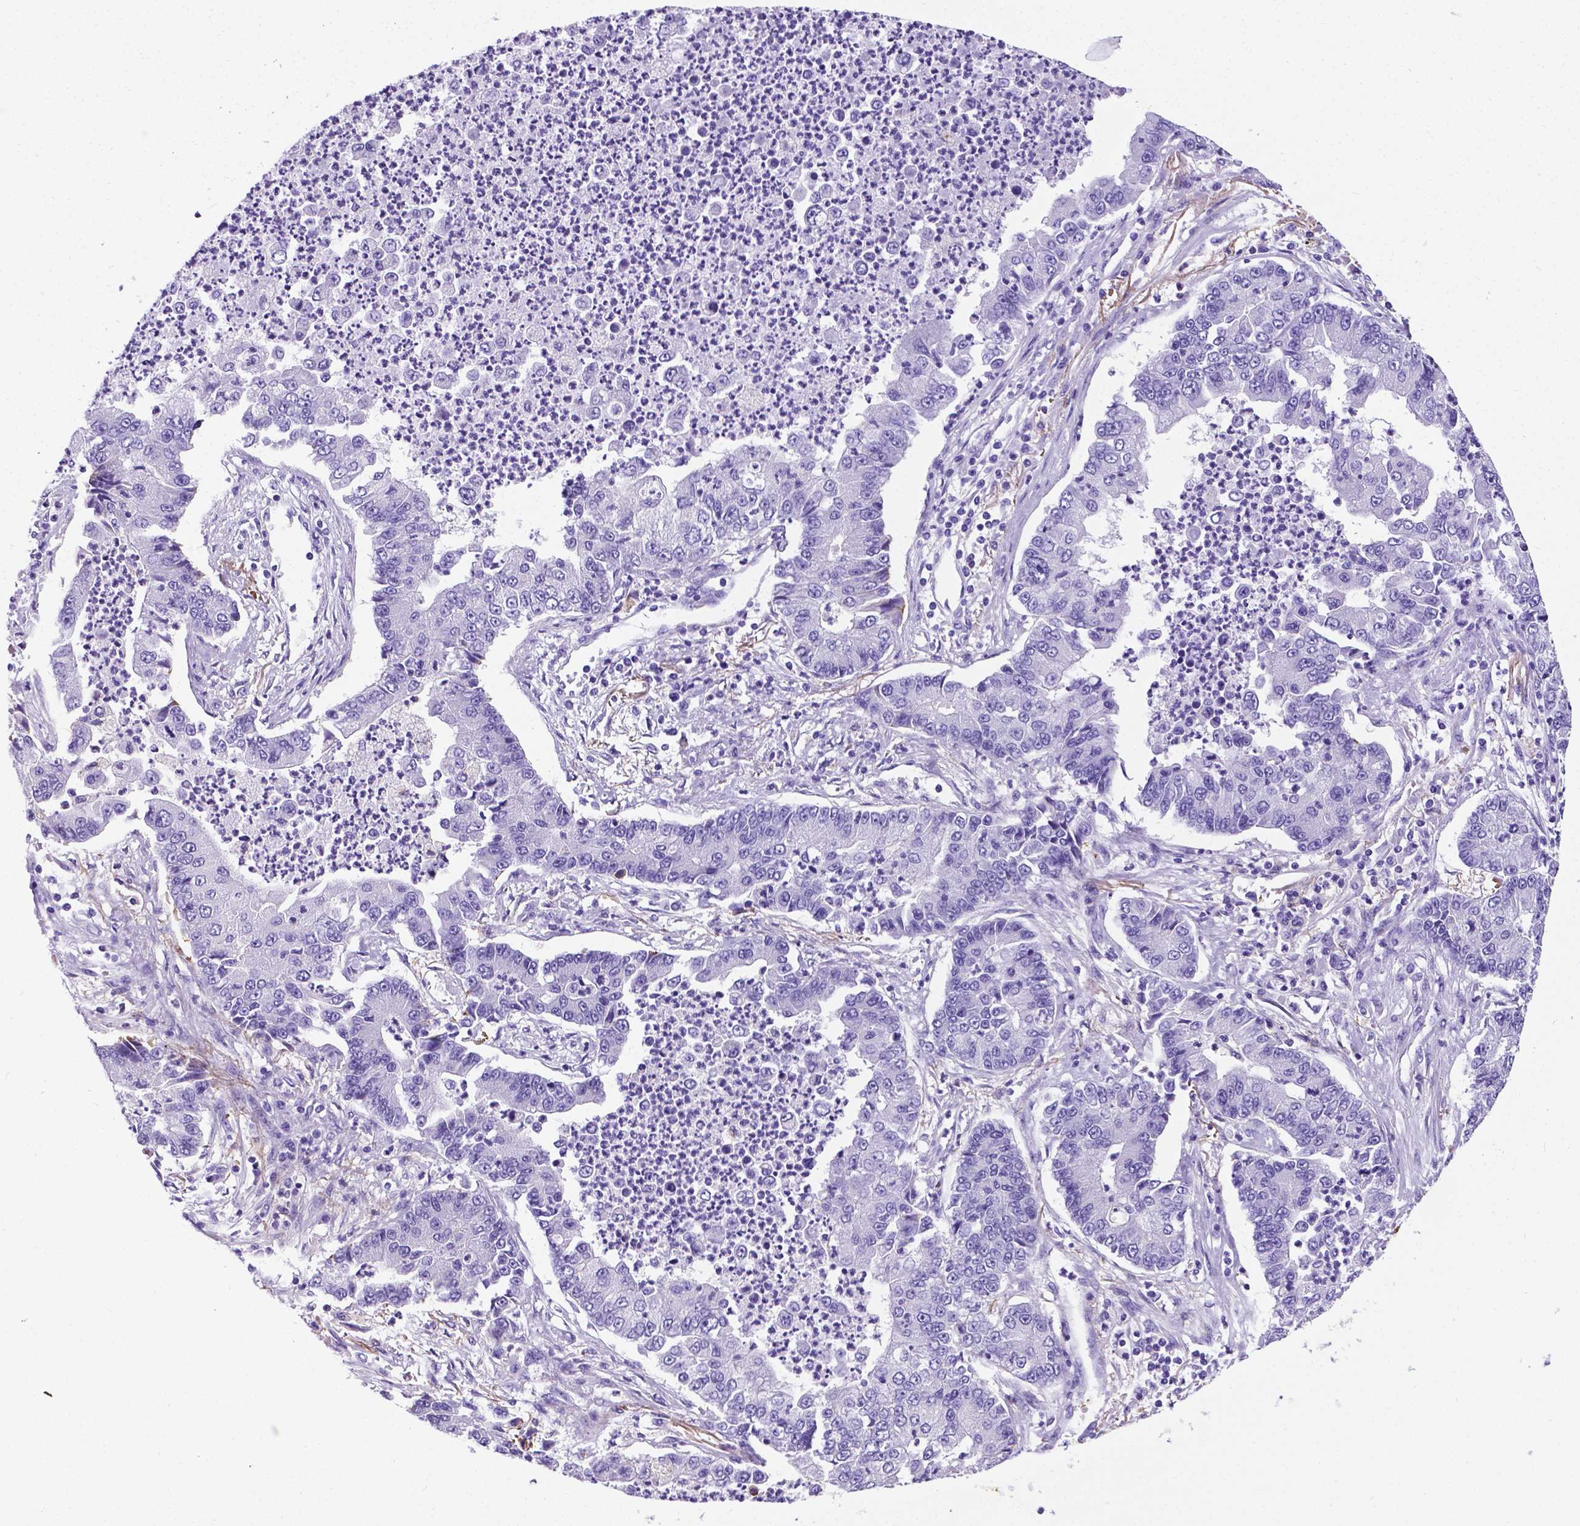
{"staining": {"intensity": "negative", "quantity": "none", "location": "none"}, "tissue": "lung cancer", "cell_type": "Tumor cells", "image_type": "cancer", "snomed": [{"axis": "morphology", "description": "Adenocarcinoma, NOS"}, {"axis": "topography", "description": "Lung"}], "caption": "Tumor cells show no significant staining in lung cancer.", "gene": "APOE", "patient": {"sex": "female", "age": 57}}